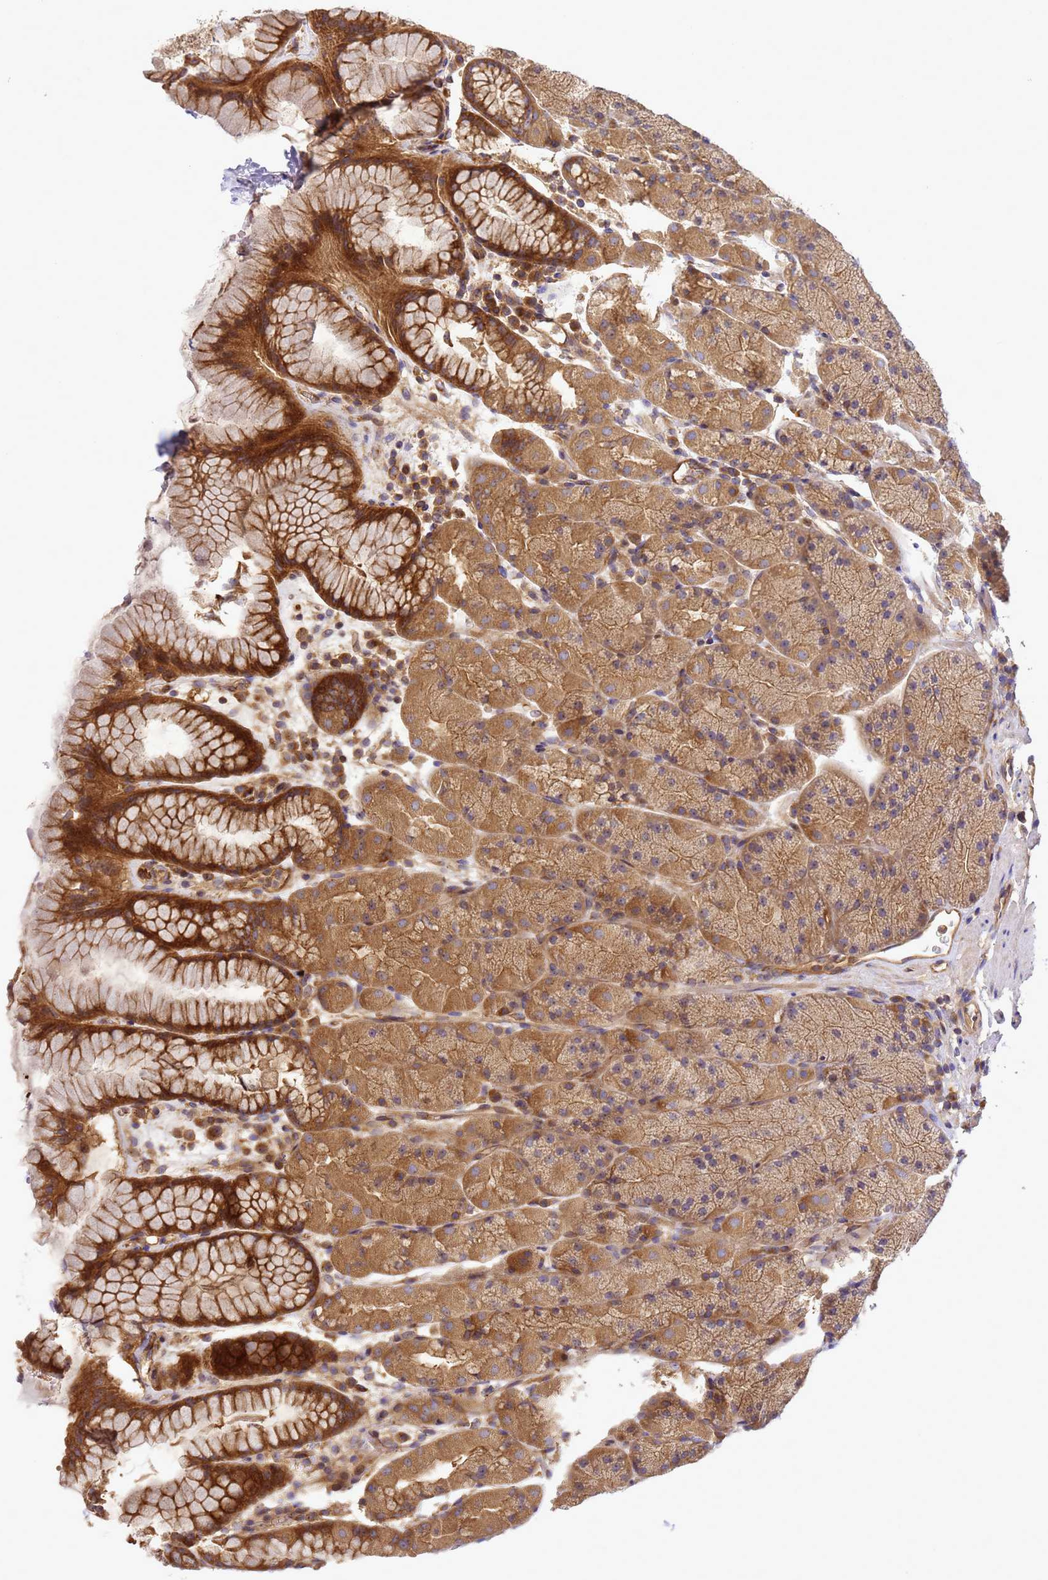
{"staining": {"intensity": "strong", "quantity": ">75%", "location": "cytoplasmic/membranous"}, "tissue": "stomach", "cell_type": "Glandular cells", "image_type": "normal", "snomed": [{"axis": "morphology", "description": "Normal tissue, NOS"}, {"axis": "topography", "description": "Stomach, upper"}, {"axis": "topography", "description": "Stomach, lower"}], "caption": "Immunohistochemical staining of normal stomach demonstrates high levels of strong cytoplasmic/membranous expression in approximately >75% of glandular cells.", "gene": "BECN1", "patient": {"sex": "male", "age": 67}}